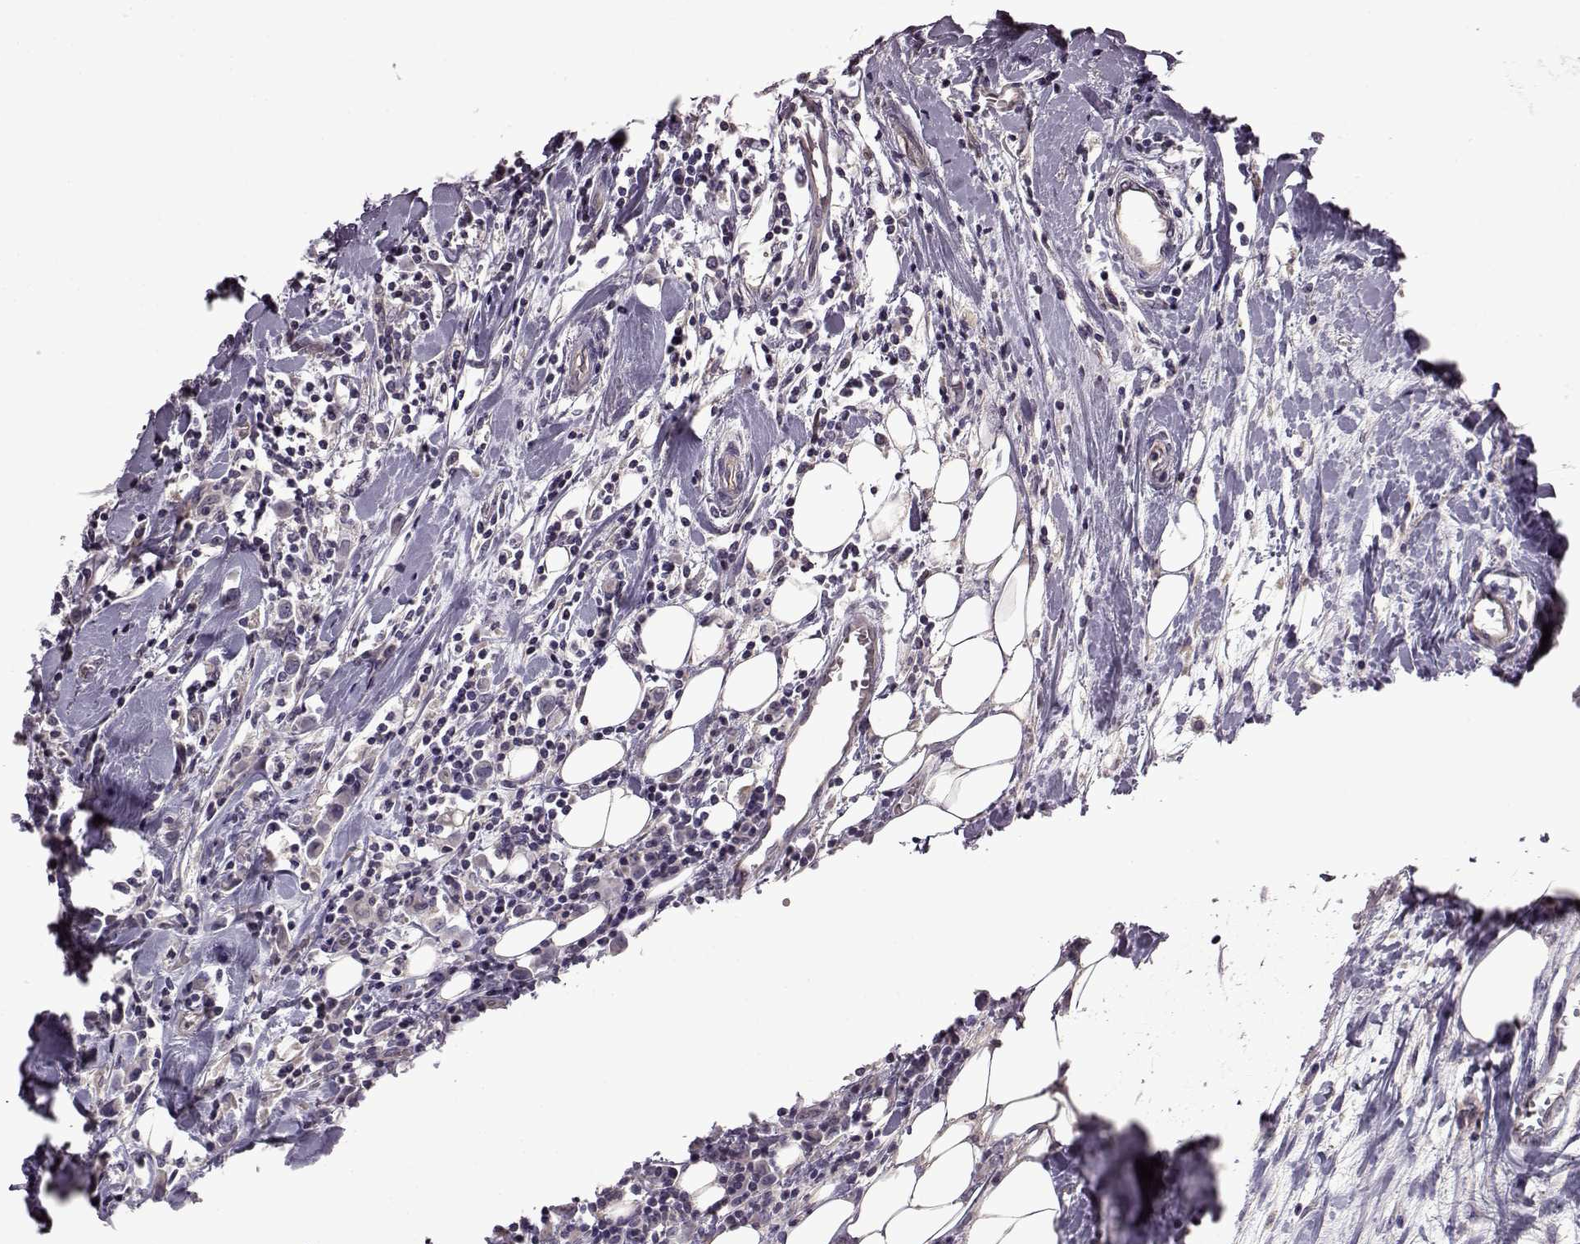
{"staining": {"intensity": "negative", "quantity": "none", "location": "none"}, "tissue": "breast cancer", "cell_type": "Tumor cells", "image_type": "cancer", "snomed": [{"axis": "morphology", "description": "Duct carcinoma"}, {"axis": "topography", "description": "Breast"}], "caption": "The histopathology image displays no staining of tumor cells in breast invasive ductal carcinoma.", "gene": "EDDM3B", "patient": {"sex": "female", "age": 61}}